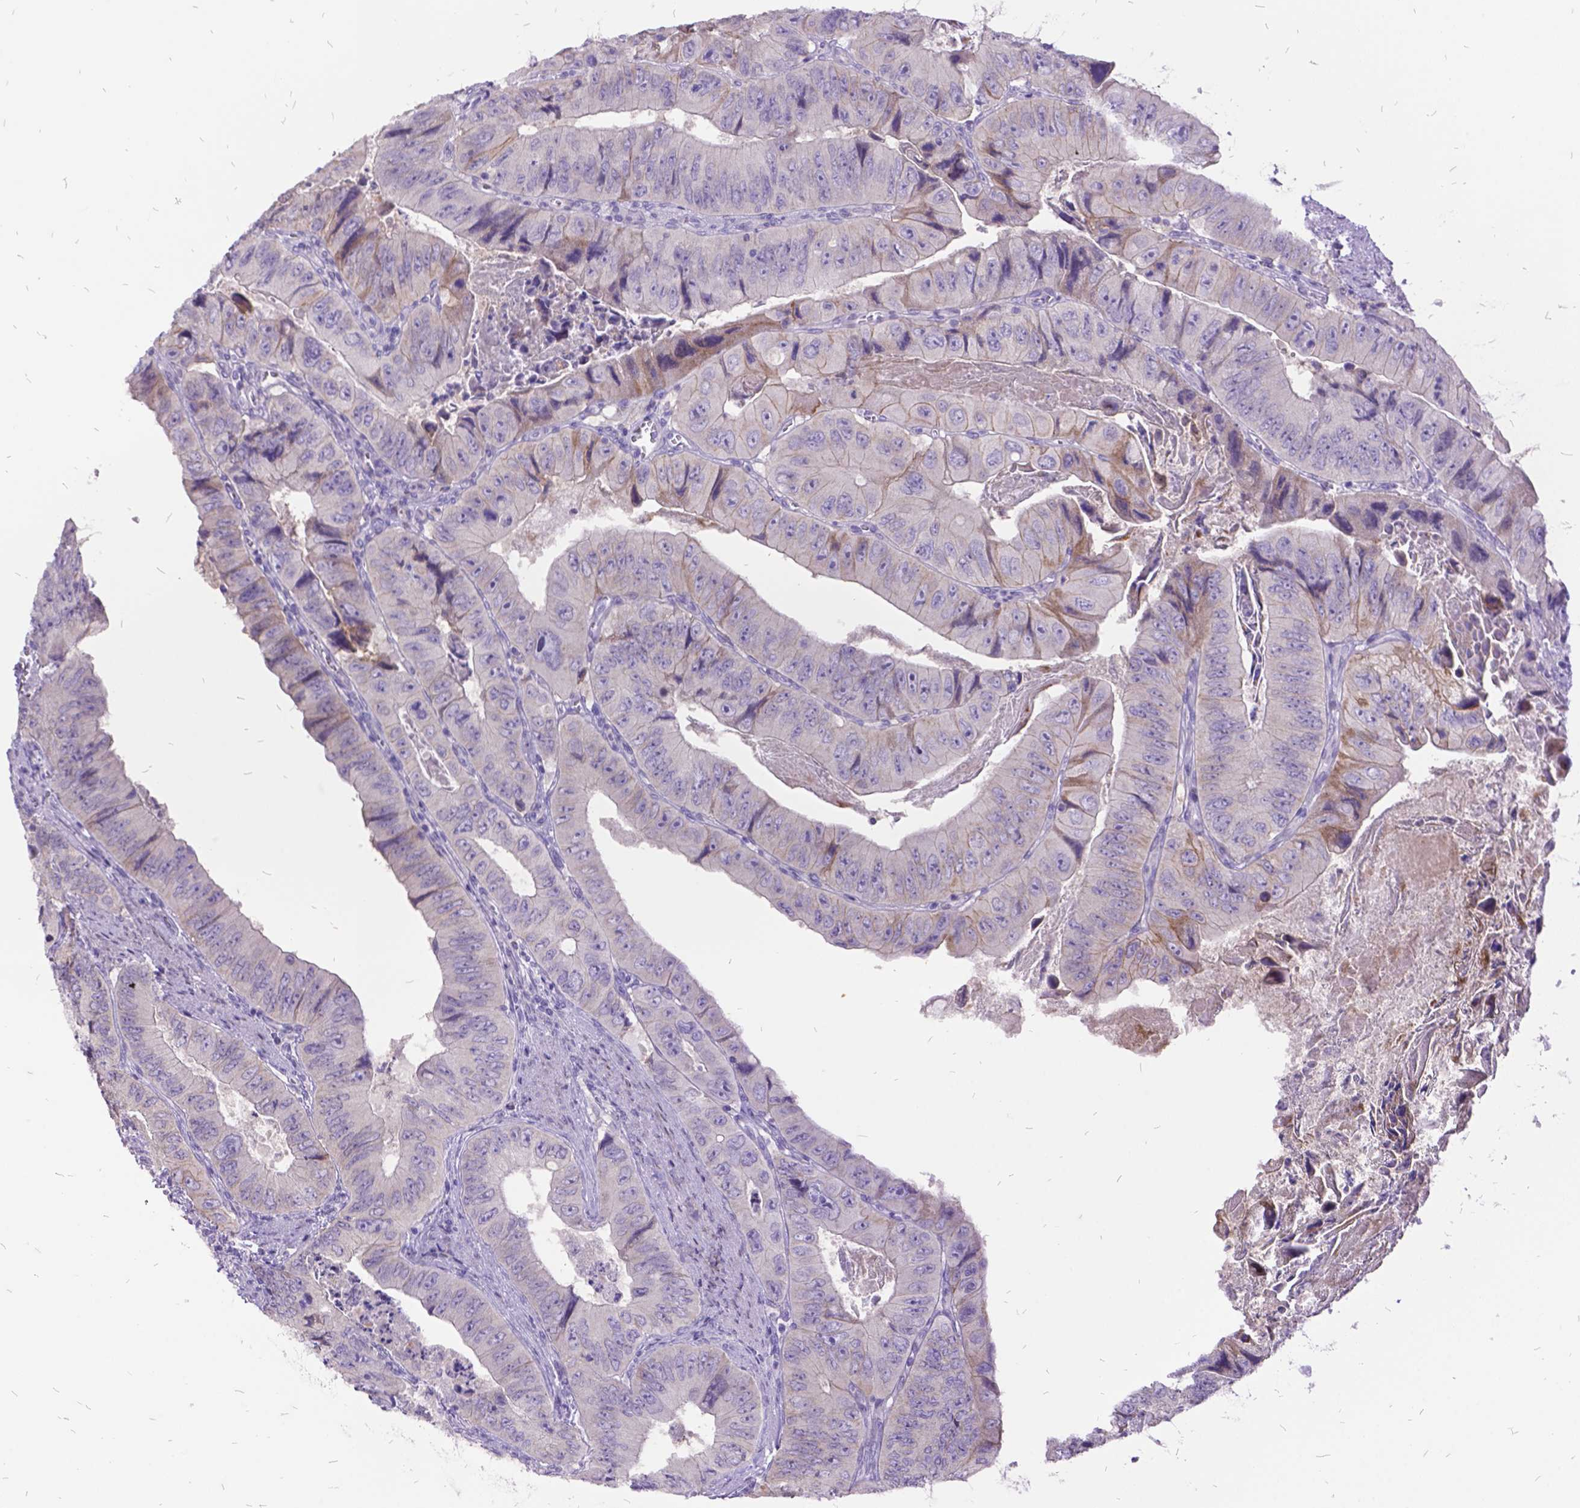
{"staining": {"intensity": "weak", "quantity": "<25%", "location": "cytoplasmic/membranous"}, "tissue": "colorectal cancer", "cell_type": "Tumor cells", "image_type": "cancer", "snomed": [{"axis": "morphology", "description": "Adenocarcinoma, NOS"}, {"axis": "topography", "description": "Colon"}], "caption": "DAB immunohistochemical staining of colorectal adenocarcinoma displays no significant expression in tumor cells. The staining was performed using DAB to visualize the protein expression in brown, while the nuclei were stained in blue with hematoxylin (Magnification: 20x).", "gene": "ITGB6", "patient": {"sex": "female", "age": 84}}